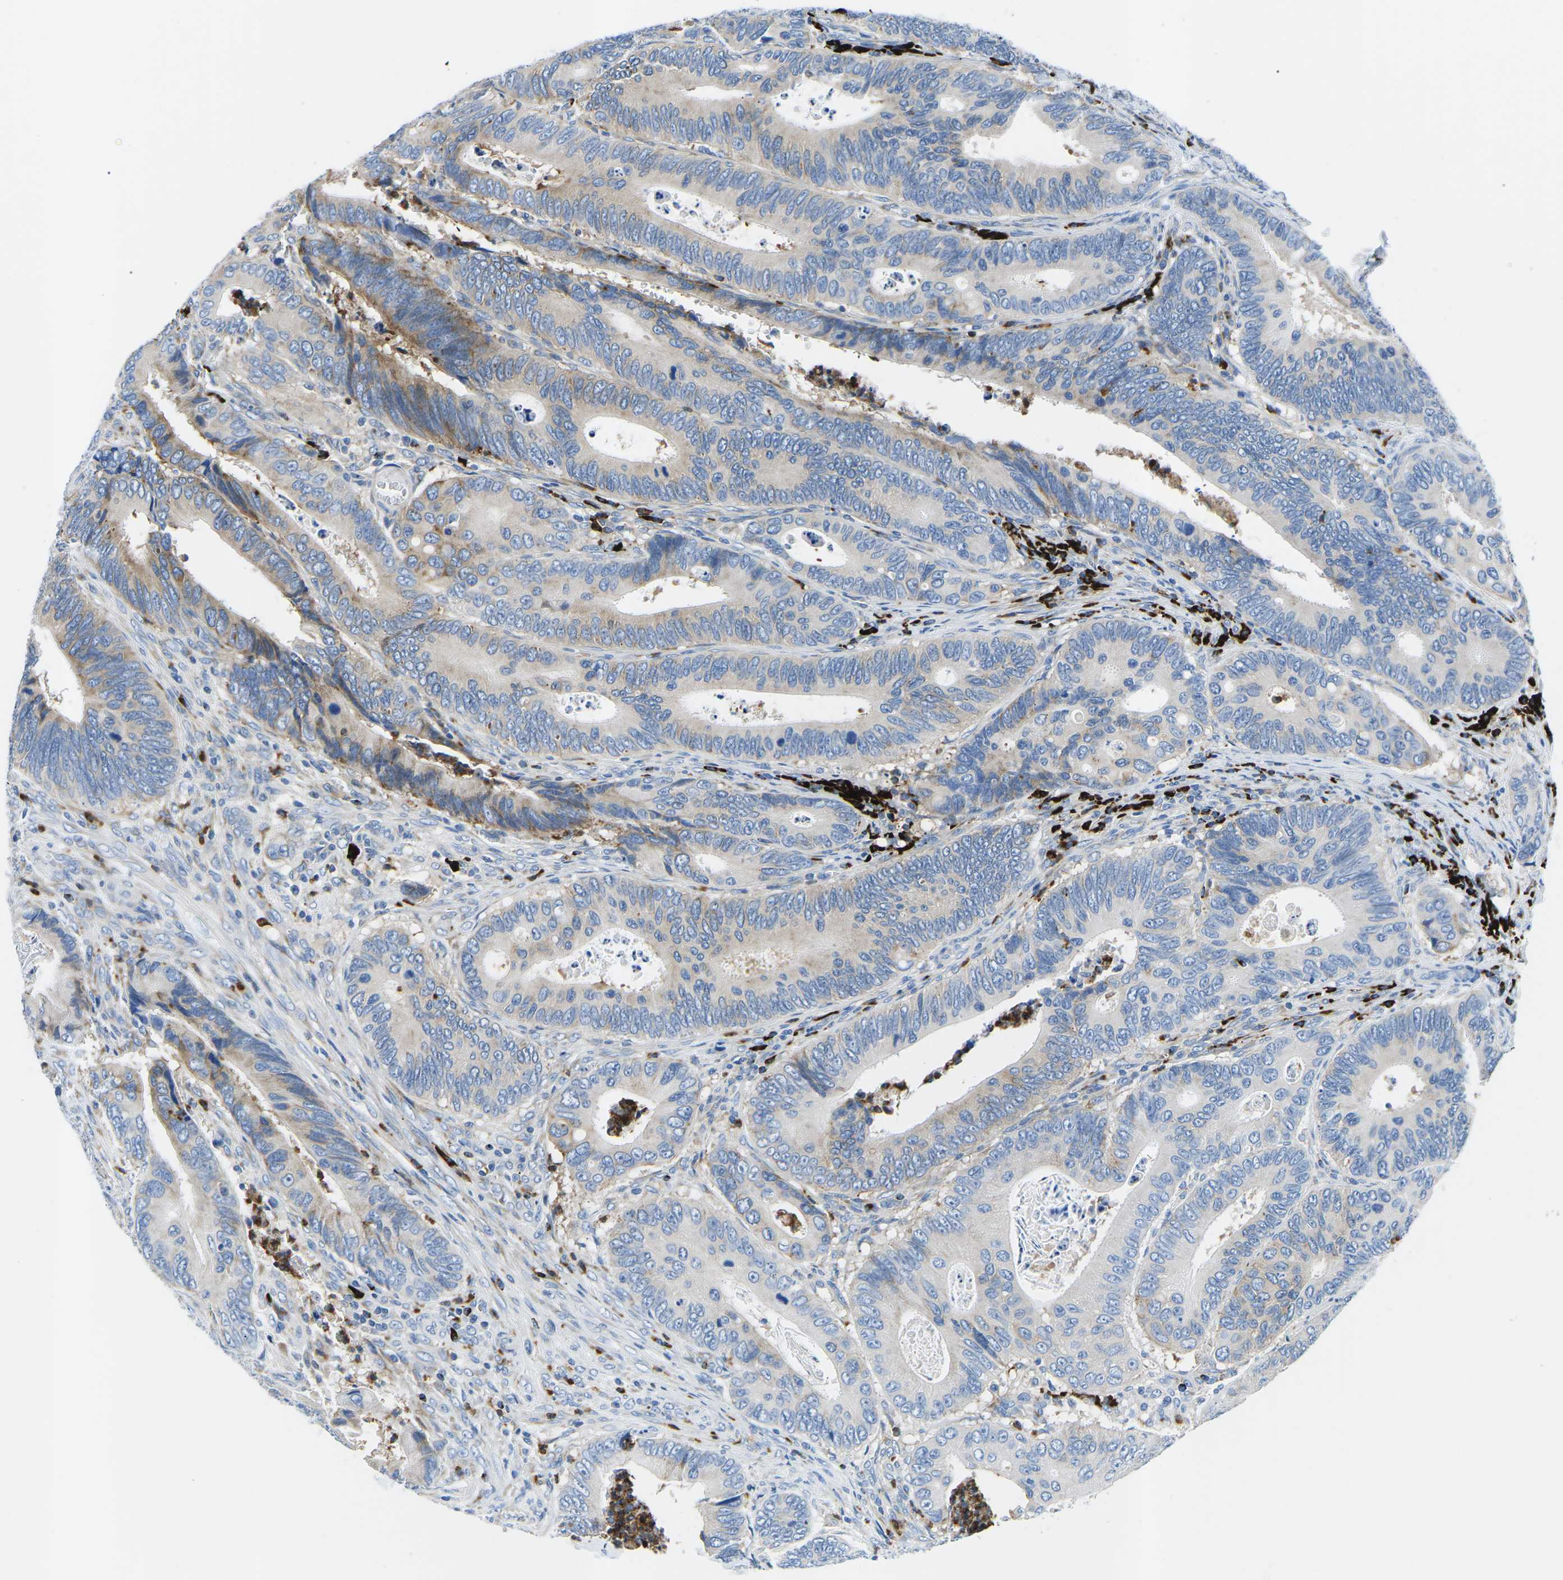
{"staining": {"intensity": "weak", "quantity": "<25%", "location": "cytoplasmic/membranous"}, "tissue": "colorectal cancer", "cell_type": "Tumor cells", "image_type": "cancer", "snomed": [{"axis": "morphology", "description": "Inflammation, NOS"}, {"axis": "morphology", "description": "Adenocarcinoma, NOS"}, {"axis": "topography", "description": "Colon"}], "caption": "Colorectal cancer was stained to show a protein in brown. There is no significant positivity in tumor cells.", "gene": "MC4R", "patient": {"sex": "male", "age": 72}}